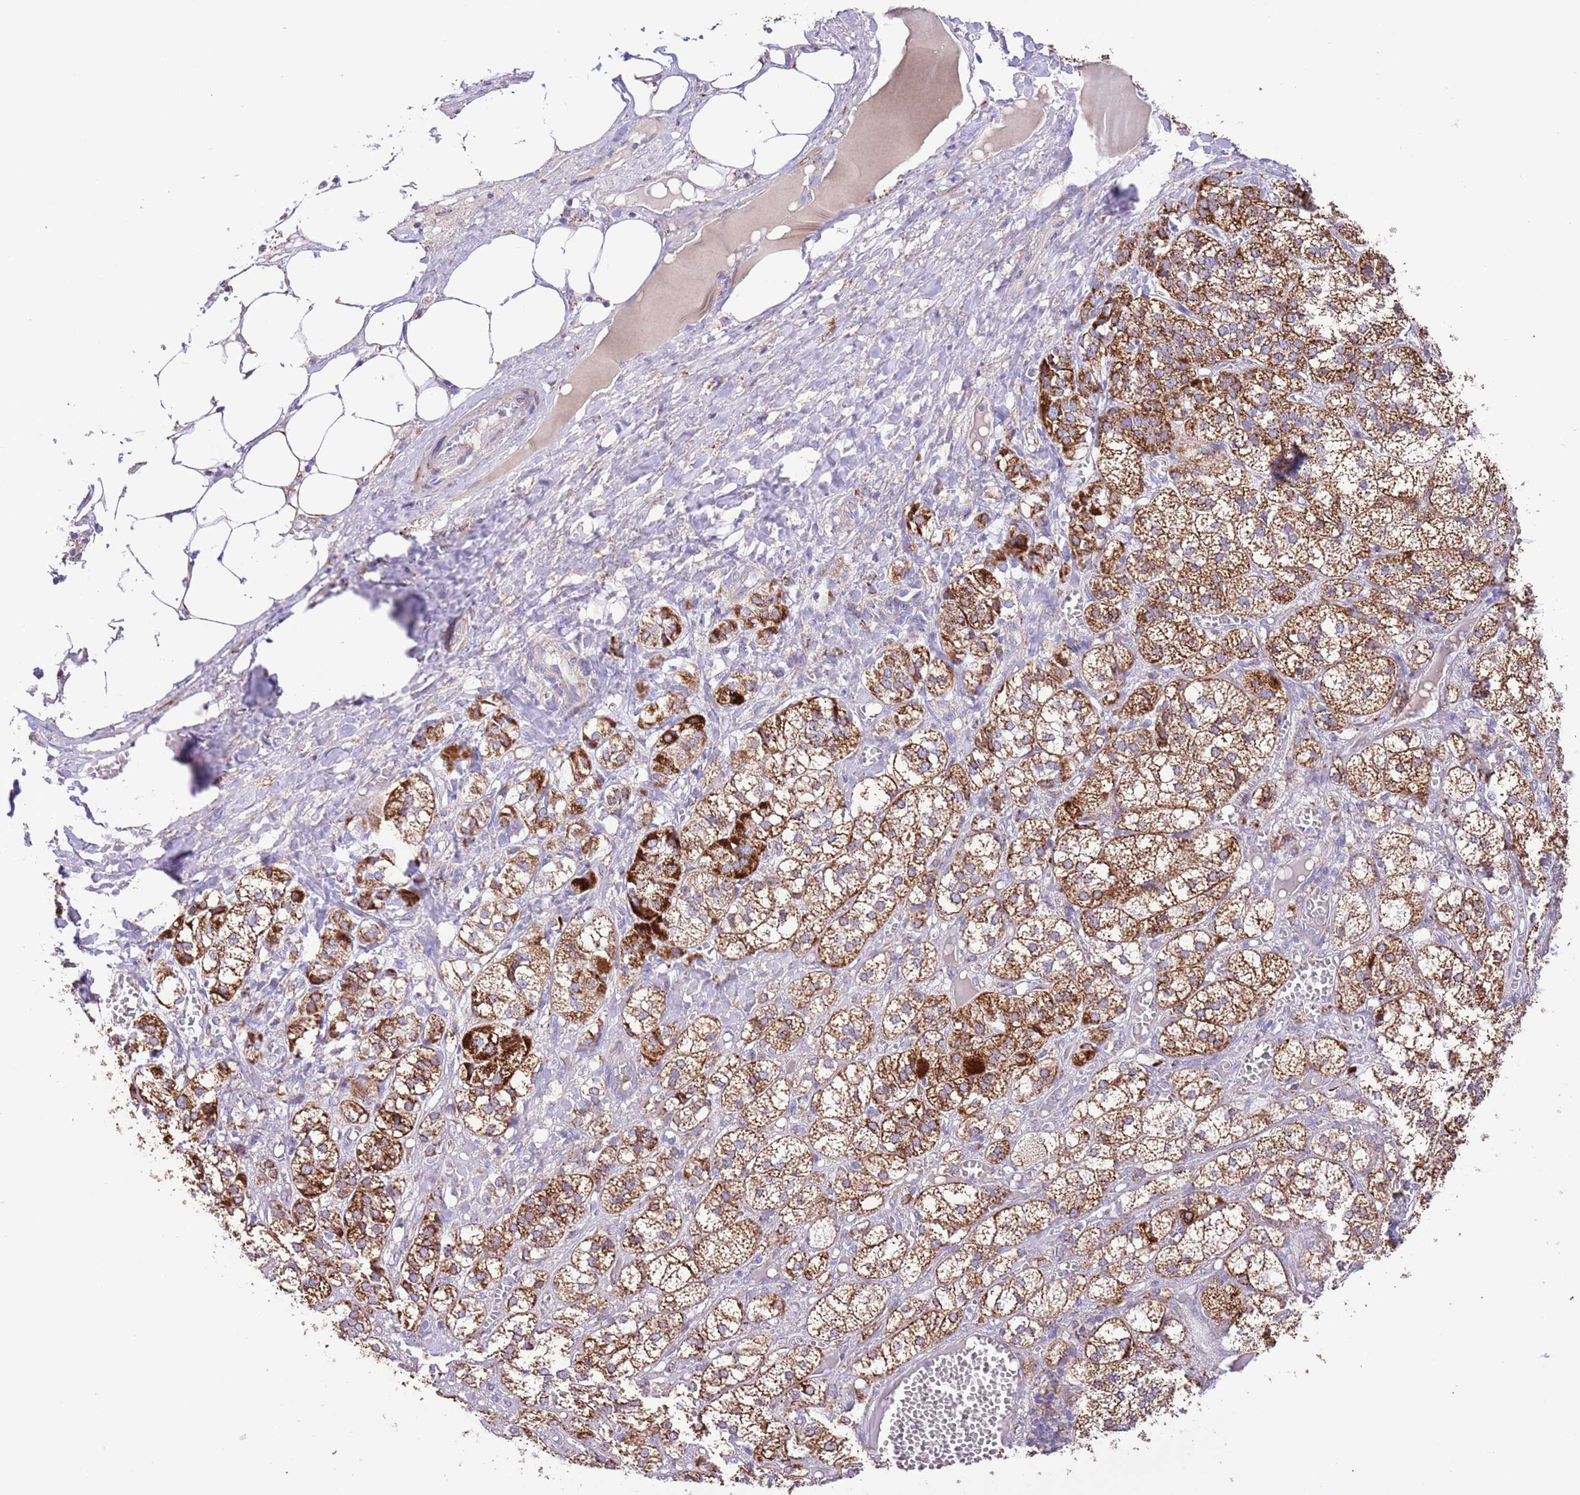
{"staining": {"intensity": "strong", "quantity": ">75%", "location": "cytoplasmic/membranous"}, "tissue": "adrenal gland", "cell_type": "Glandular cells", "image_type": "normal", "snomed": [{"axis": "morphology", "description": "Normal tissue, NOS"}, {"axis": "topography", "description": "Adrenal gland"}], "caption": "Adrenal gland stained for a protein displays strong cytoplasmic/membranous positivity in glandular cells.", "gene": "SS18L2", "patient": {"sex": "female", "age": 61}}